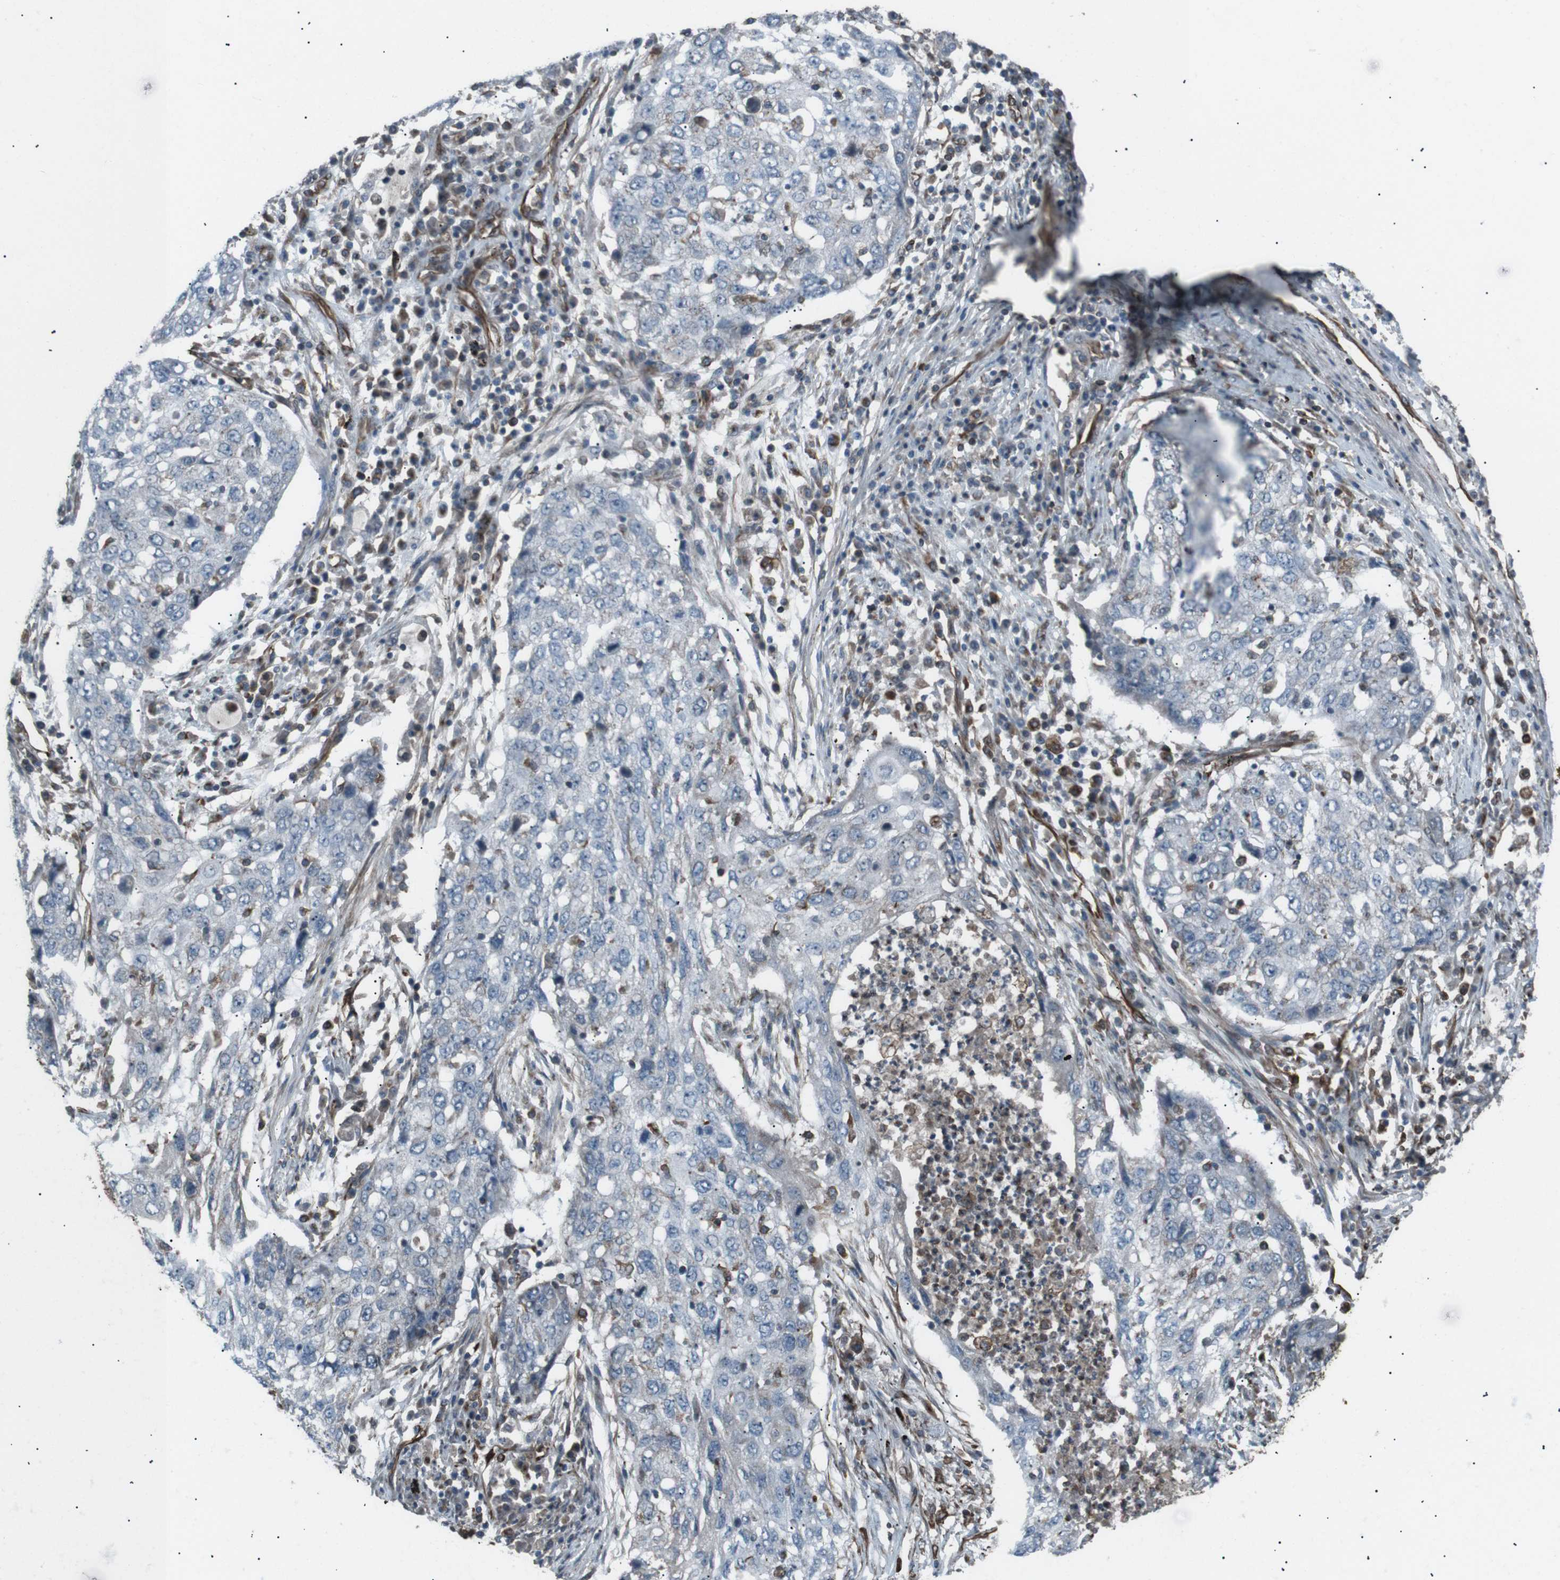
{"staining": {"intensity": "negative", "quantity": "none", "location": "none"}, "tissue": "lung cancer", "cell_type": "Tumor cells", "image_type": "cancer", "snomed": [{"axis": "morphology", "description": "Squamous cell carcinoma, NOS"}, {"axis": "topography", "description": "Lung"}], "caption": "DAB immunohistochemical staining of lung squamous cell carcinoma shows no significant staining in tumor cells. The staining is performed using DAB (3,3'-diaminobenzidine) brown chromogen with nuclei counter-stained in using hematoxylin.", "gene": "TMEM141", "patient": {"sex": "female", "age": 63}}